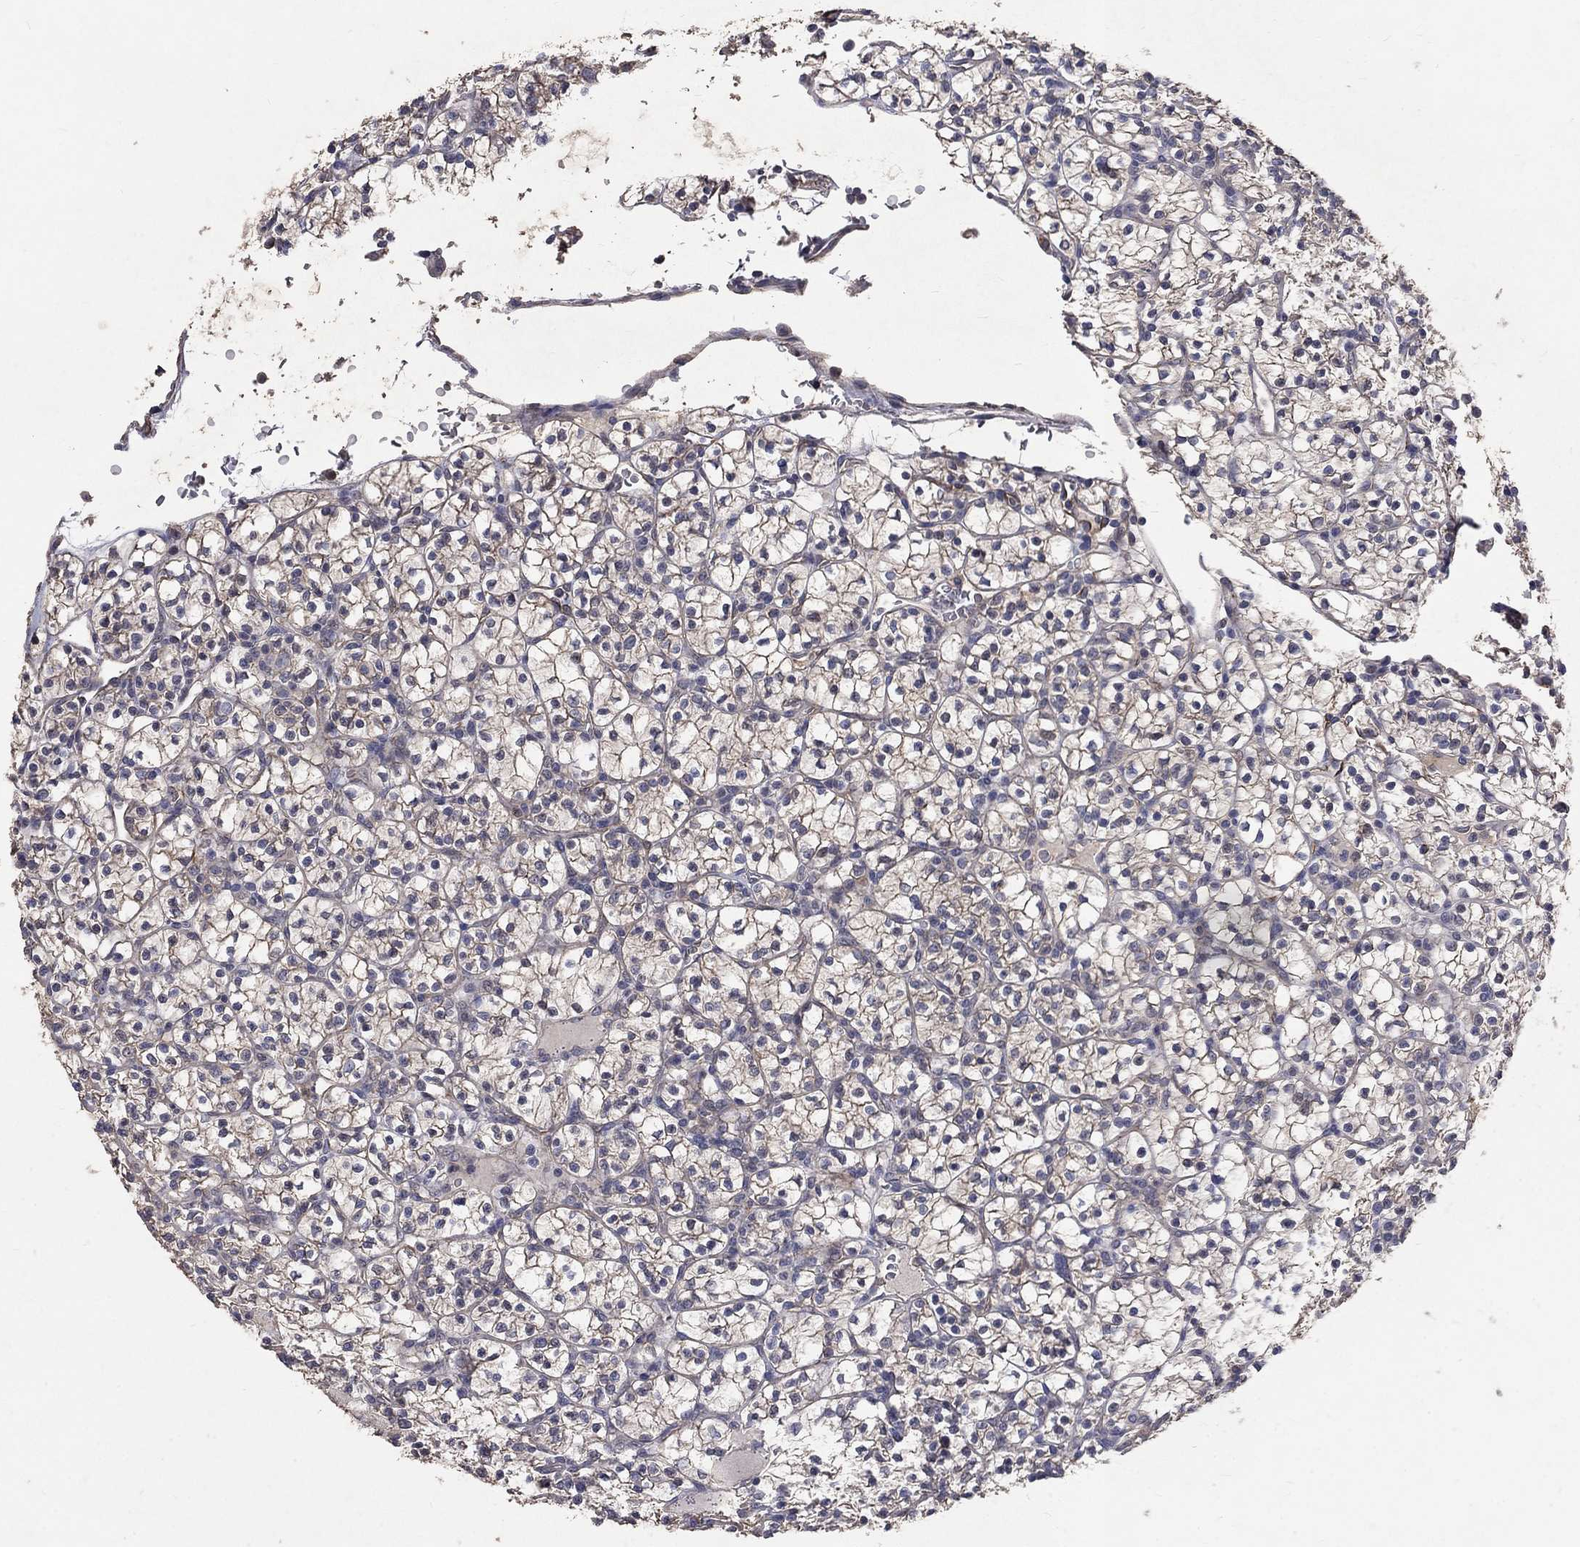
{"staining": {"intensity": "moderate", "quantity": "25%-75%", "location": "cytoplasmic/membranous"}, "tissue": "renal cancer", "cell_type": "Tumor cells", "image_type": "cancer", "snomed": [{"axis": "morphology", "description": "Adenocarcinoma, NOS"}, {"axis": "topography", "description": "Kidney"}], "caption": "This is a photomicrograph of immunohistochemistry staining of adenocarcinoma (renal), which shows moderate expression in the cytoplasmic/membranous of tumor cells.", "gene": "CHST5", "patient": {"sex": "female", "age": 89}}